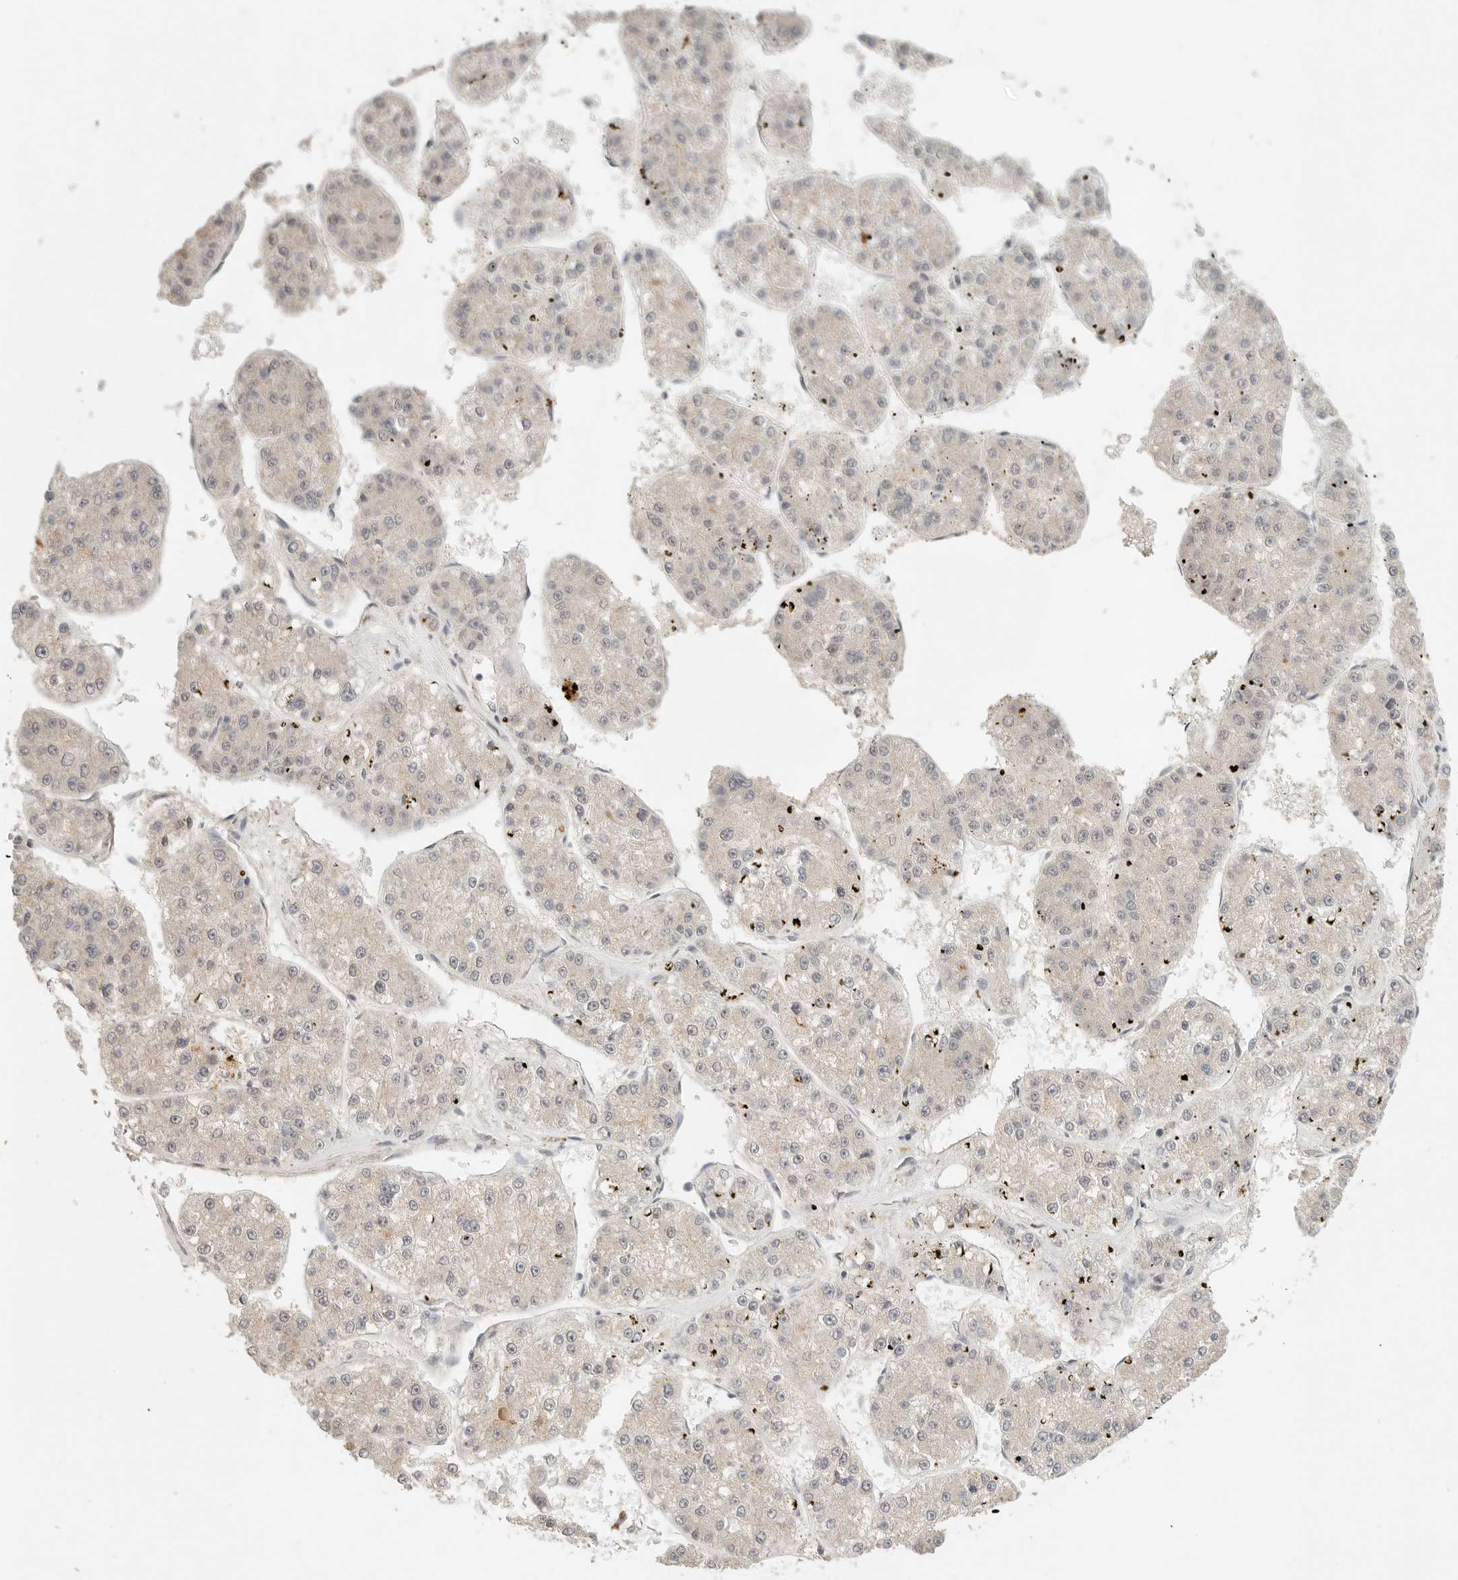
{"staining": {"intensity": "weak", "quantity": "<25%", "location": "cytoplasmic/membranous"}, "tissue": "liver cancer", "cell_type": "Tumor cells", "image_type": "cancer", "snomed": [{"axis": "morphology", "description": "Carcinoma, Hepatocellular, NOS"}, {"axis": "topography", "description": "Liver"}], "caption": "Immunohistochemistry histopathology image of human hepatocellular carcinoma (liver) stained for a protein (brown), which demonstrates no positivity in tumor cells.", "gene": "HDAC6", "patient": {"sex": "female", "age": 73}}